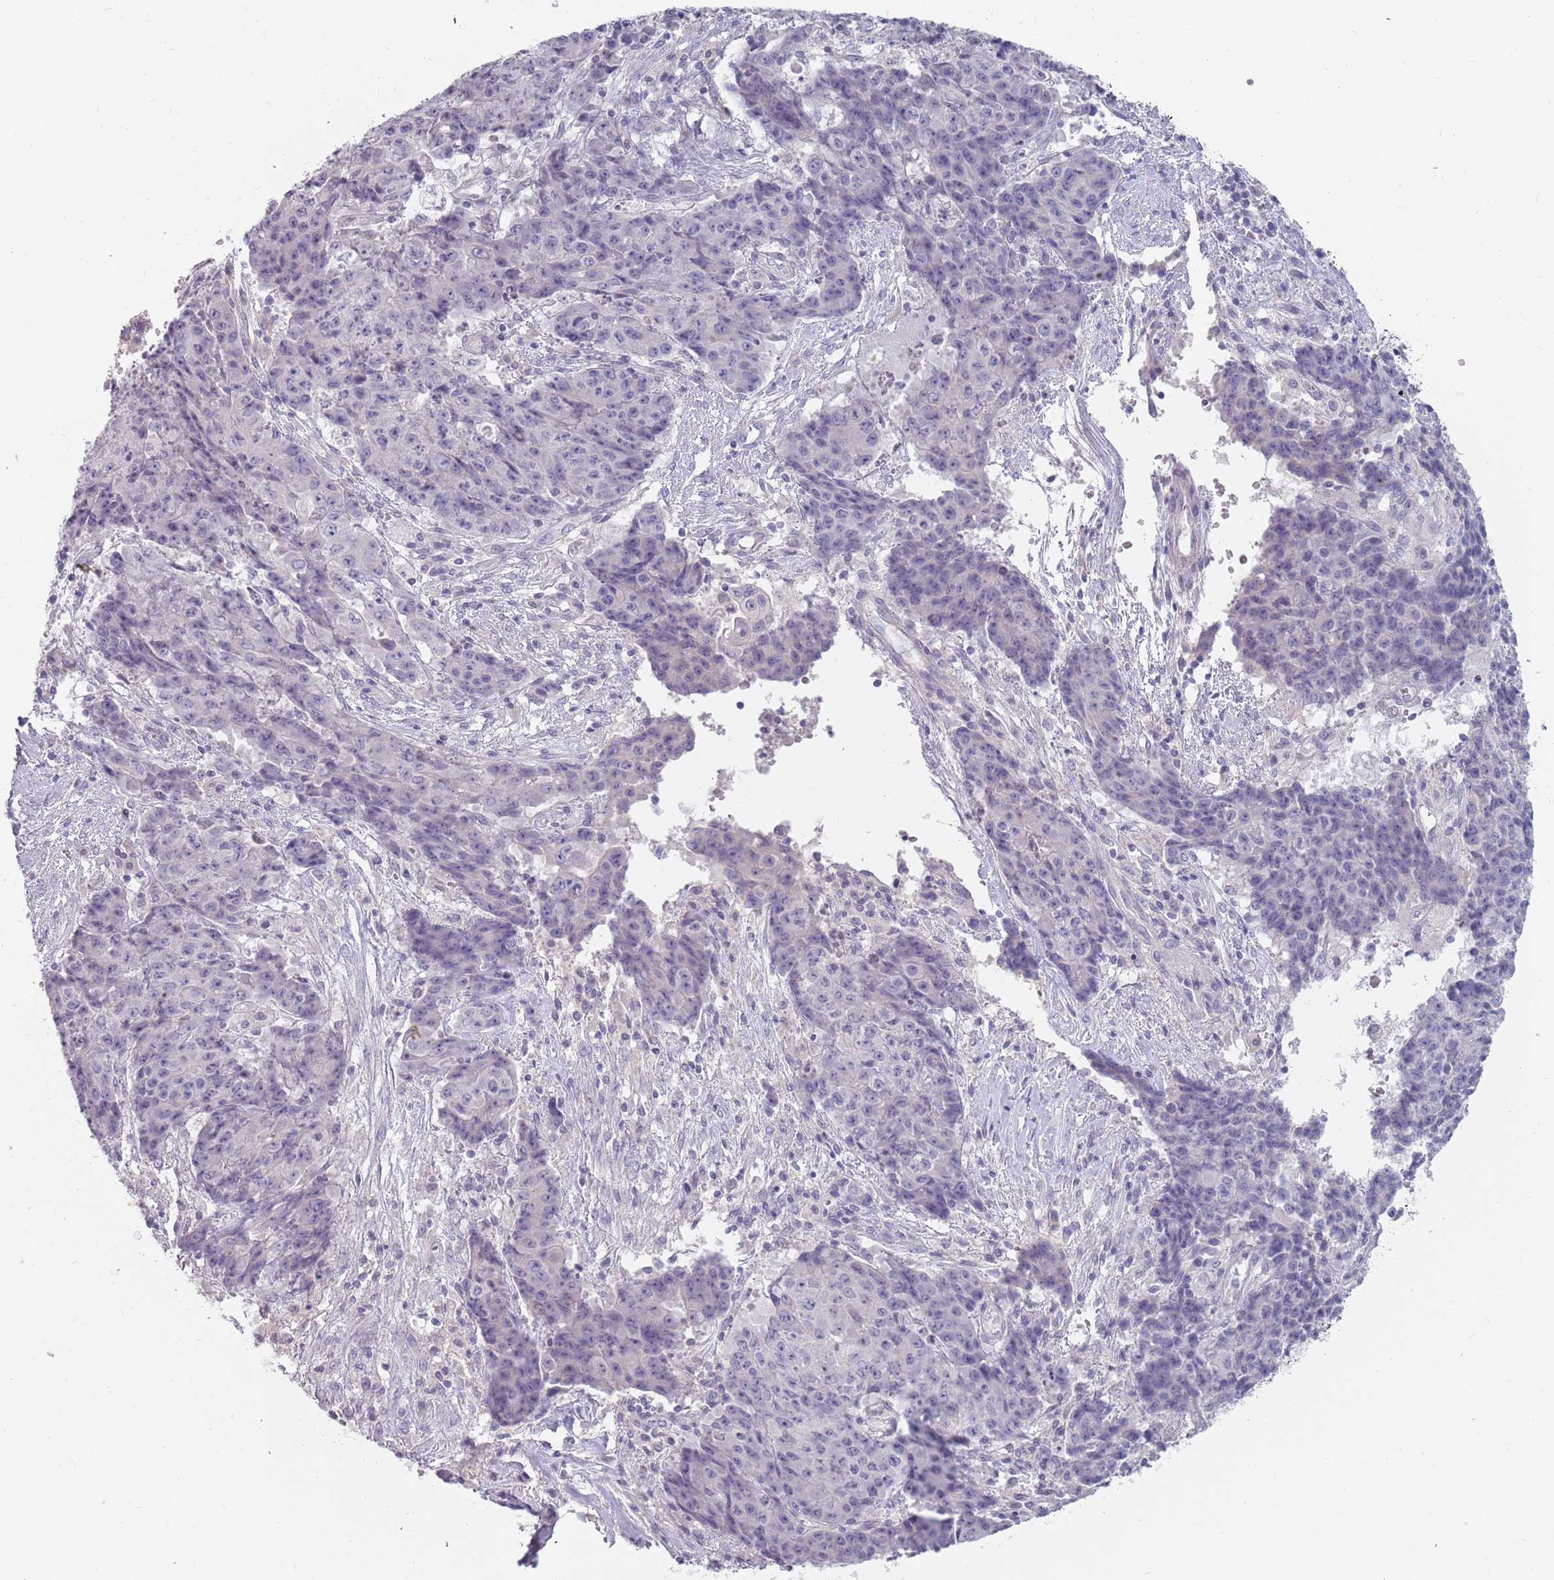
{"staining": {"intensity": "negative", "quantity": "none", "location": "none"}, "tissue": "ovarian cancer", "cell_type": "Tumor cells", "image_type": "cancer", "snomed": [{"axis": "morphology", "description": "Carcinoma, endometroid"}, {"axis": "topography", "description": "Ovary"}], "caption": "Protein analysis of endometroid carcinoma (ovarian) displays no significant staining in tumor cells.", "gene": "DDX4", "patient": {"sex": "female", "age": 42}}